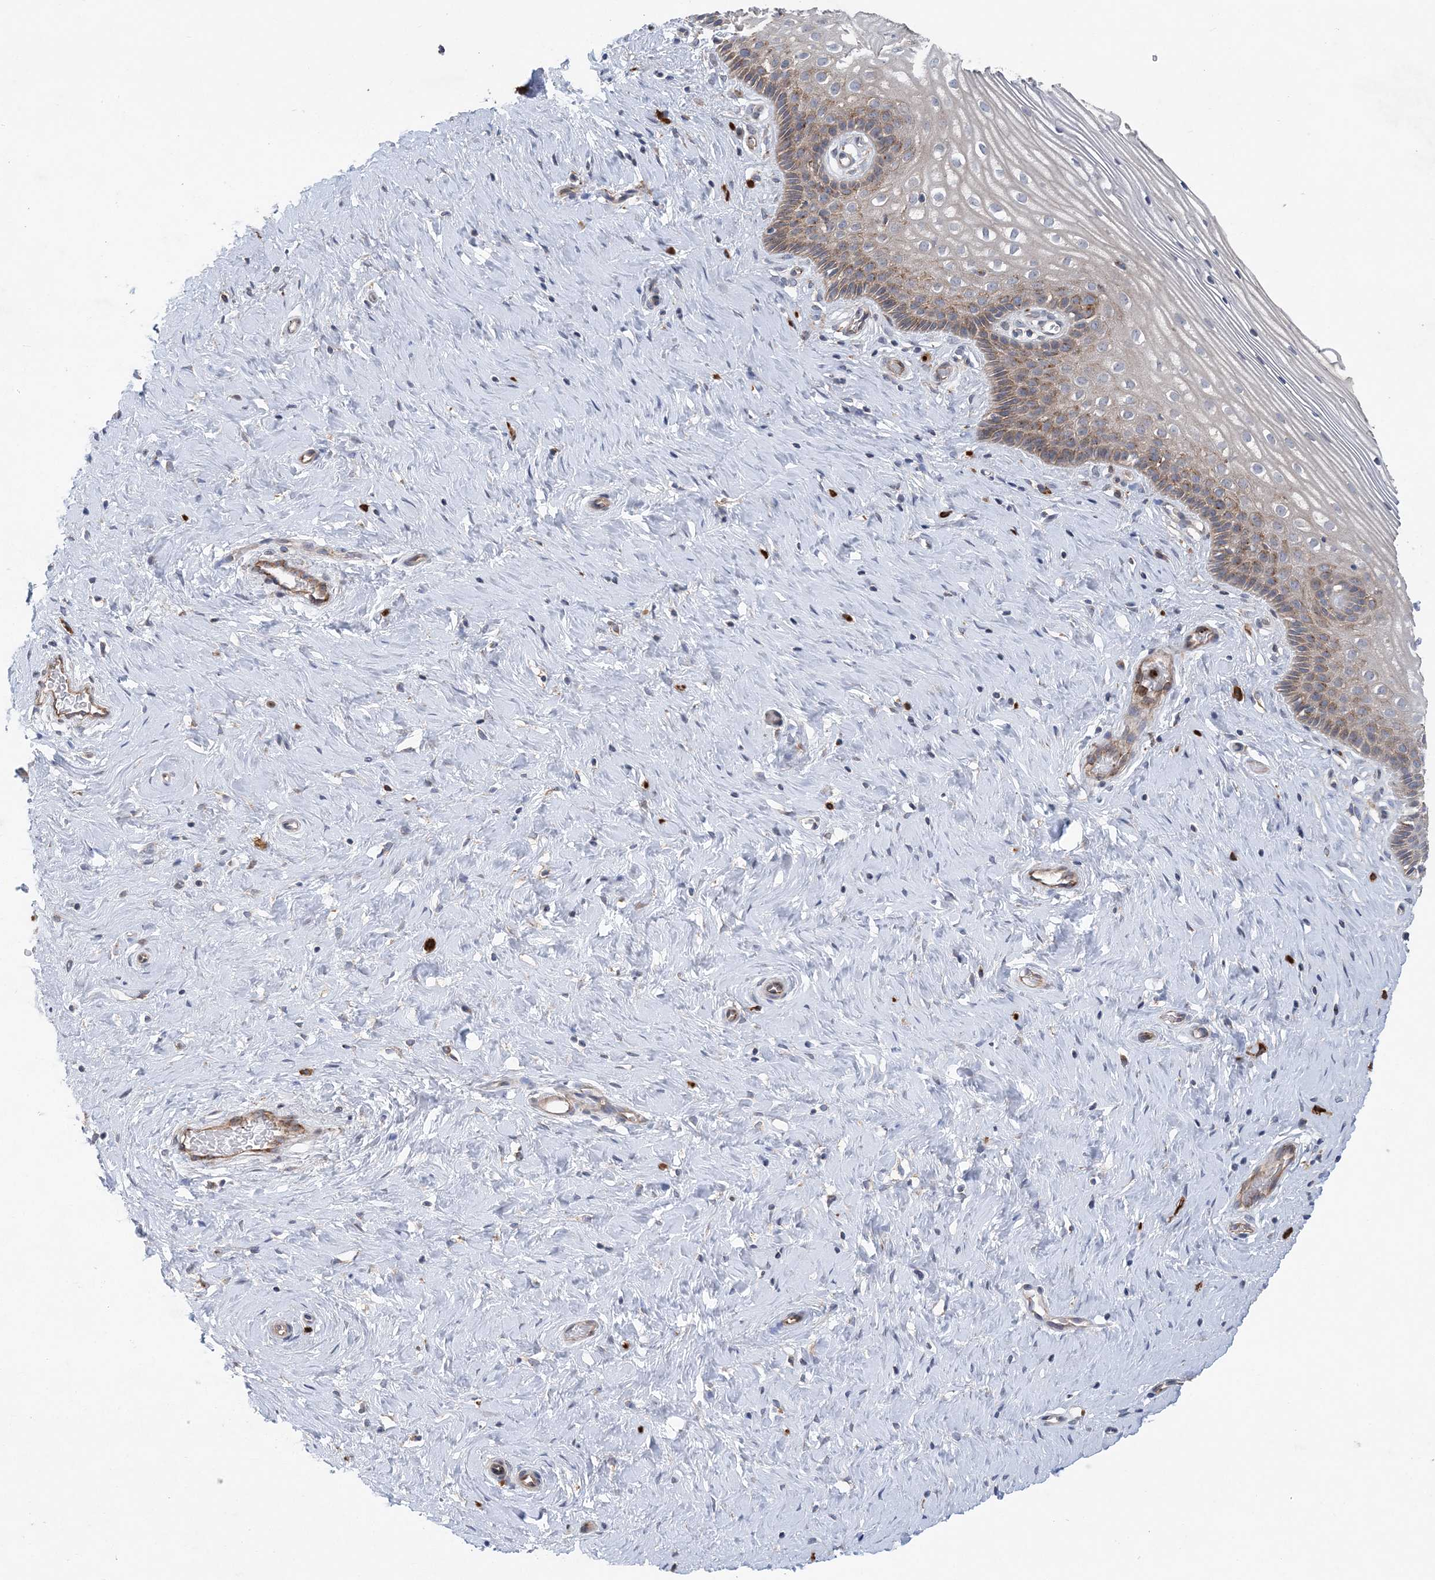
{"staining": {"intensity": "moderate", "quantity": ">75%", "location": "cytoplasmic/membranous"}, "tissue": "cervix", "cell_type": "Glandular cells", "image_type": "normal", "snomed": [{"axis": "morphology", "description": "Normal tissue, NOS"}, {"axis": "topography", "description": "Cervix"}], "caption": "High-power microscopy captured an immunohistochemistry (IHC) micrograph of unremarkable cervix, revealing moderate cytoplasmic/membranous expression in about >75% of glandular cells. (brown staining indicates protein expression, while blue staining denotes nuclei).", "gene": "PTTG1IP", "patient": {"sex": "female", "age": 33}}